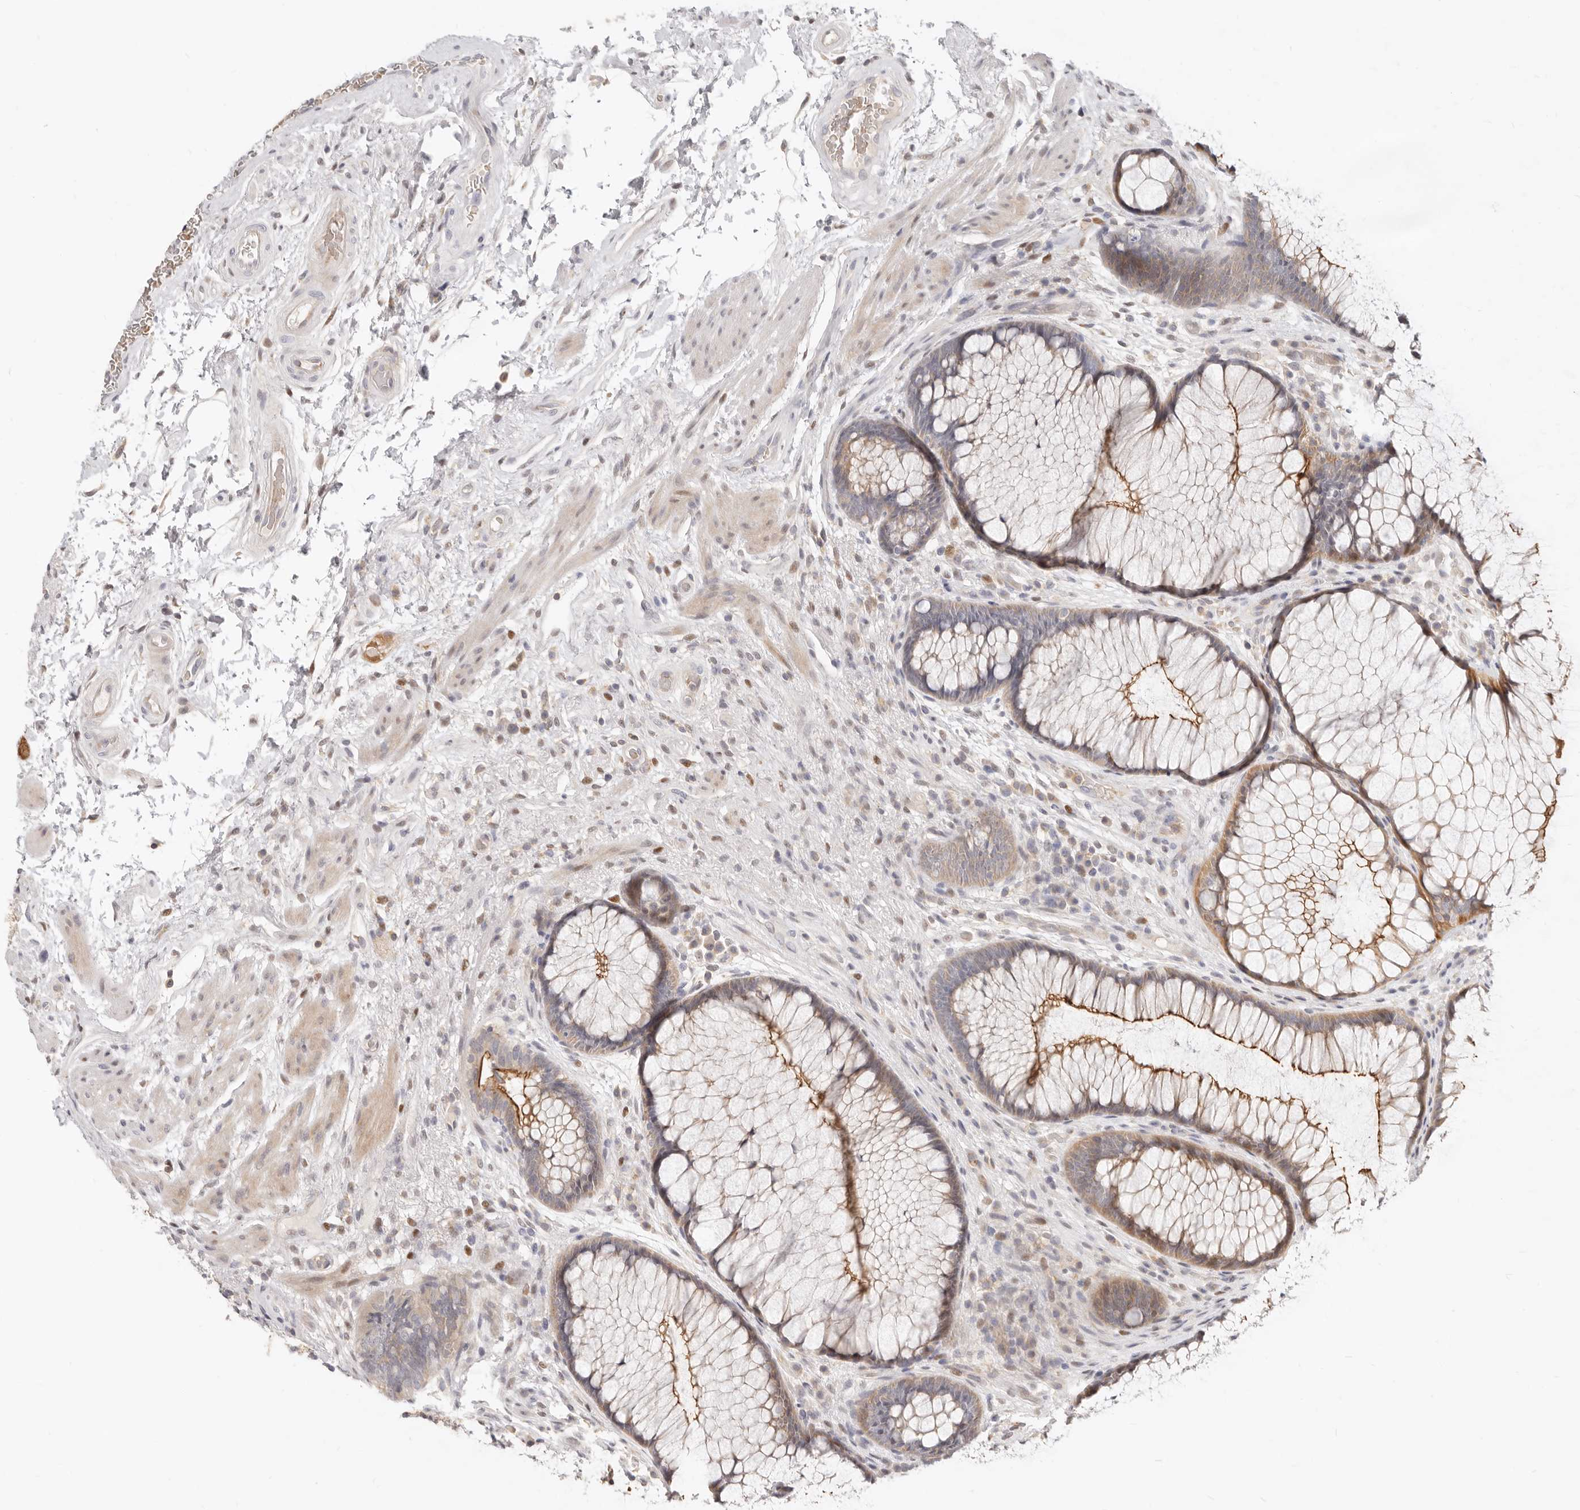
{"staining": {"intensity": "strong", "quantity": "25%-75%", "location": "cytoplasmic/membranous"}, "tissue": "rectum", "cell_type": "Glandular cells", "image_type": "normal", "snomed": [{"axis": "morphology", "description": "Normal tissue, NOS"}, {"axis": "topography", "description": "Rectum"}], "caption": "Rectum stained with IHC exhibits strong cytoplasmic/membranous positivity in approximately 25%-75% of glandular cells. (IHC, brightfield microscopy, high magnification).", "gene": "LTB4R2", "patient": {"sex": "male", "age": 51}}